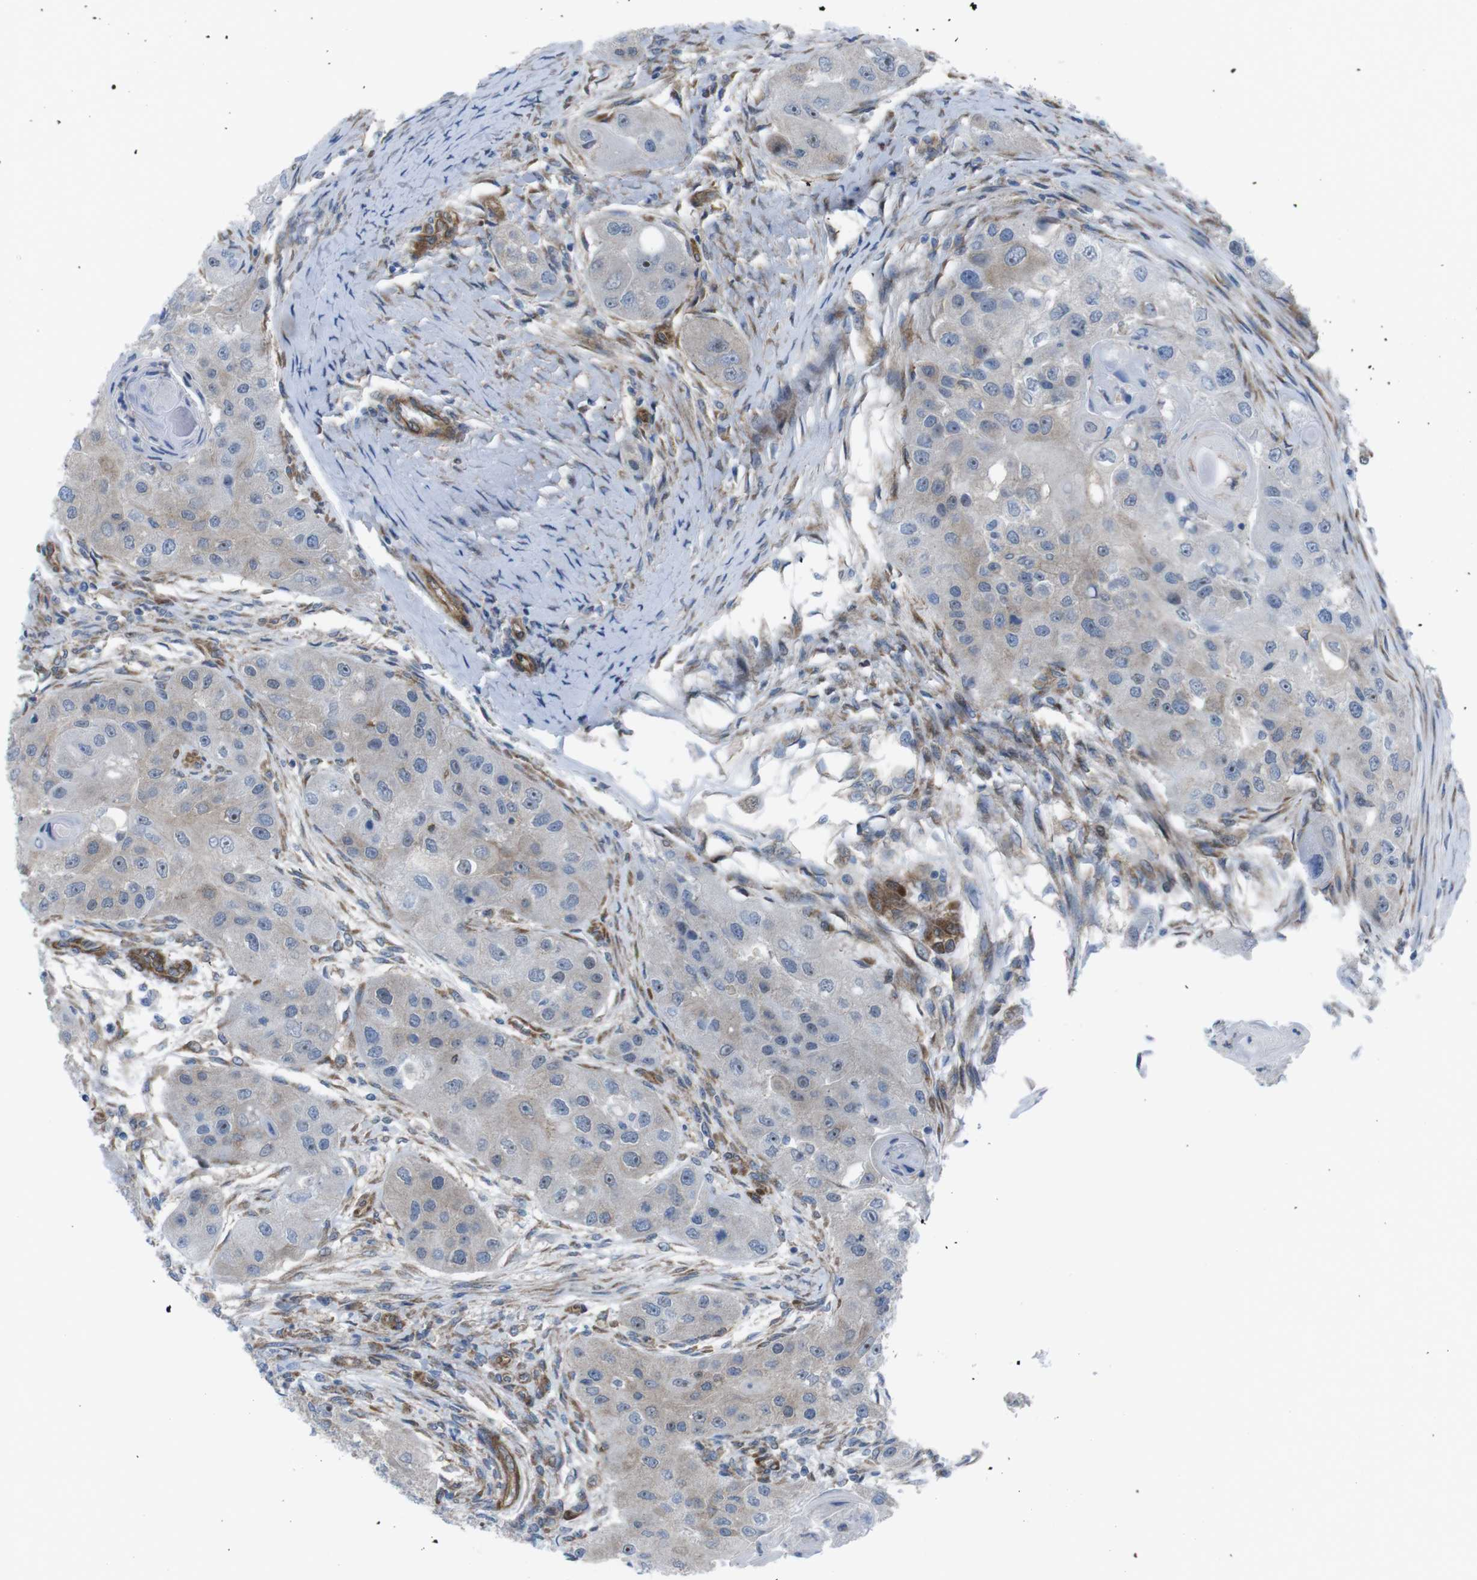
{"staining": {"intensity": "moderate", "quantity": "<25%", "location": "cytoplasmic/membranous,nuclear"}, "tissue": "head and neck cancer", "cell_type": "Tumor cells", "image_type": "cancer", "snomed": [{"axis": "morphology", "description": "Normal tissue, NOS"}, {"axis": "morphology", "description": "Squamous cell carcinoma, NOS"}, {"axis": "topography", "description": "Skeletal muscle"}, {"axis": "topography", "description": "Head-Neck"}], "caption": "Protein staining reveals moderate cytoplasmic/membranous and nuclear staining in approximately <25% of tumor cells in head and neck cancer (squamous cell carcinoma). The staining is performed using DAB (3,3'-diaminobenzidine) brown chromogen to label protein expression. The nuclei are counter-stained blue using hematoxylin.", "gene": "DIAPH2", "patient": {"sex": "male", "age": 51}}